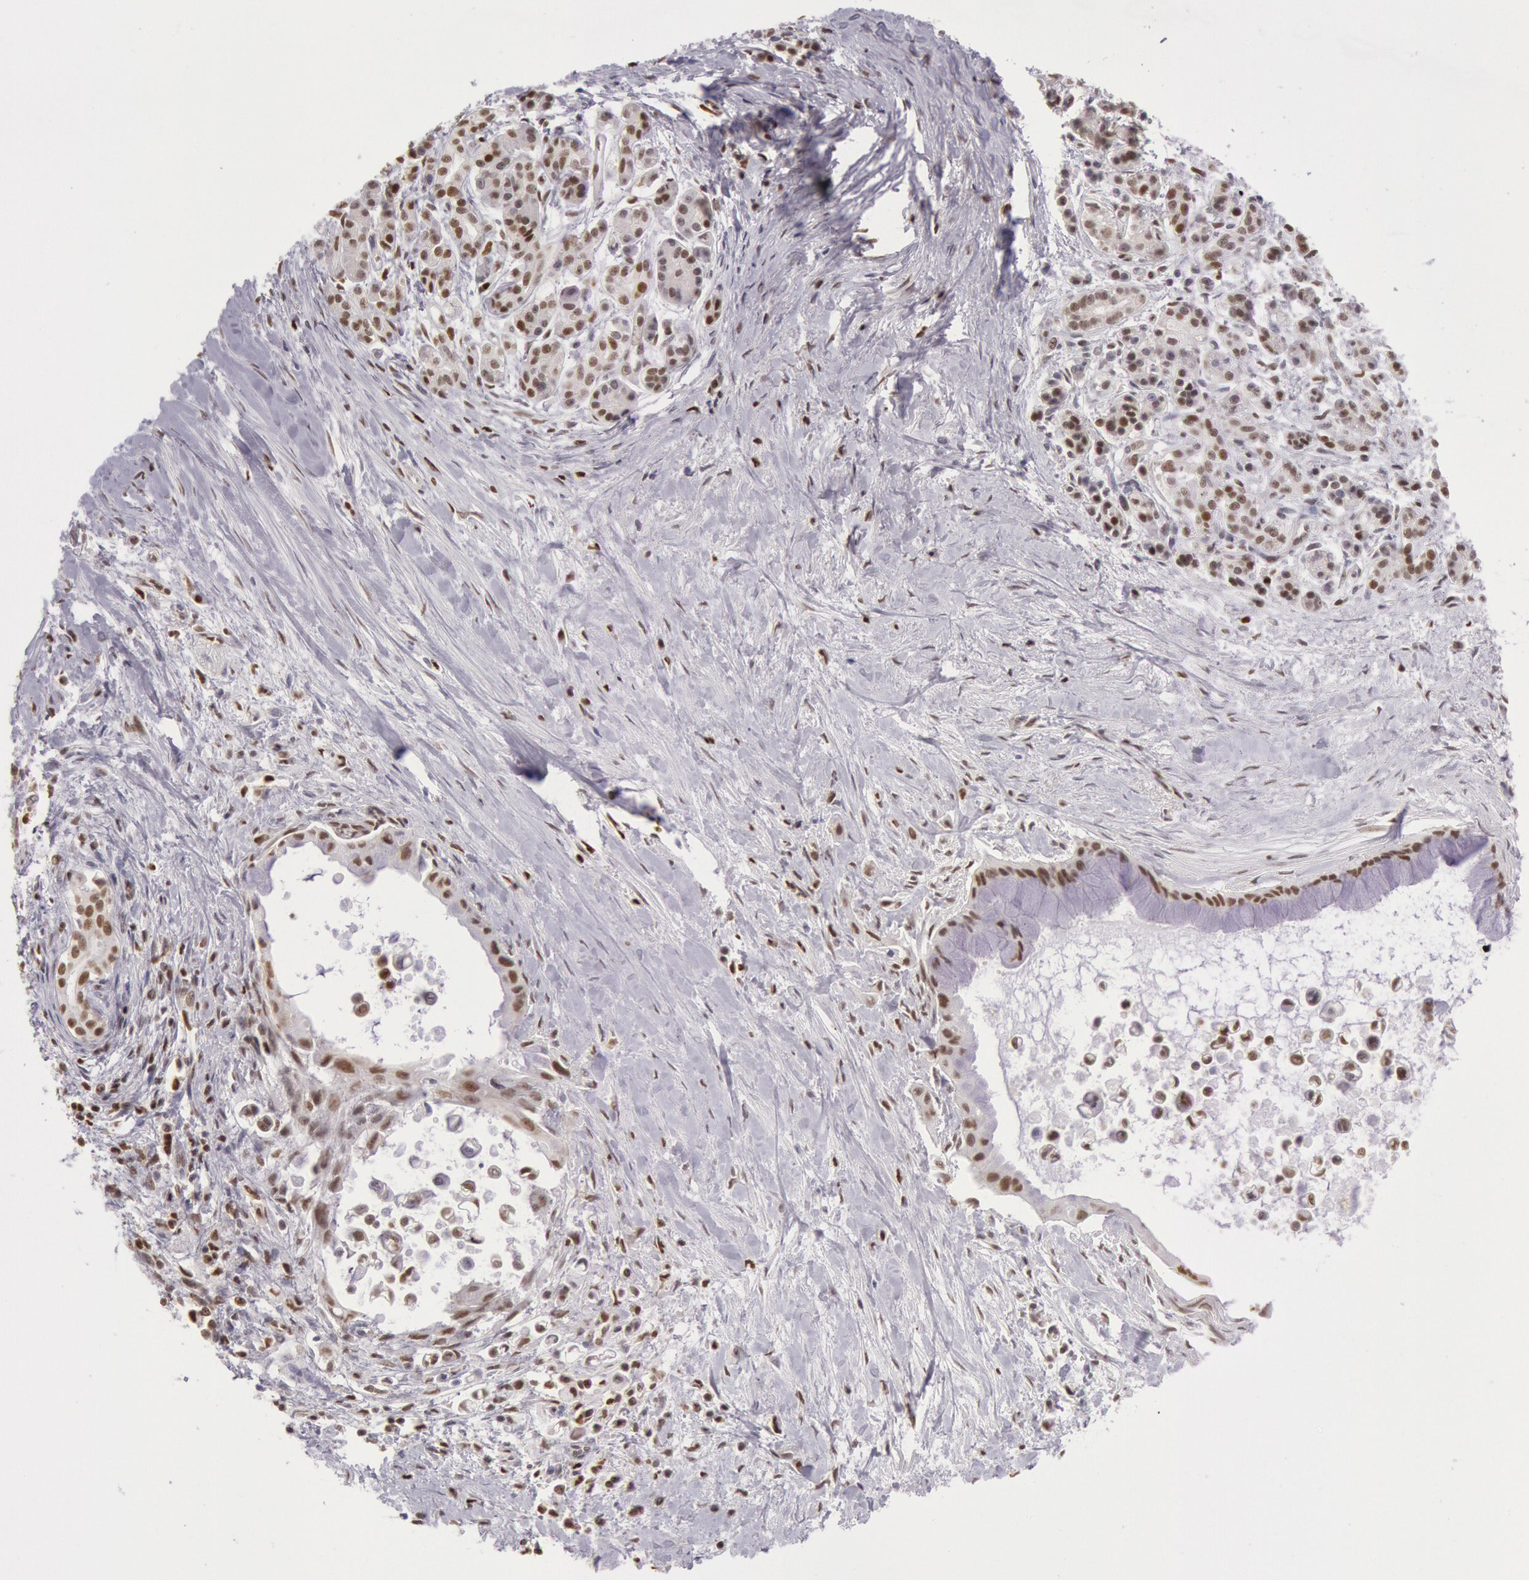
{"staining": {"intensity": "weak", "quantity": "25%-75%", "location": "nuclear"}, "tissue": "pancreatic cancer", "cell_type": "Tumor cells", "image_type": "cancer", "snomed": [{"axis": "morphology", "description": "Adenocarcinoma, NOS"}, {"axis": "topography", "description": "Pancreas"}], "caption": "Tumor cells exhibit weak nuclear expression in approximately 25%-75% of cells in adenocarcinoma (pancreatic). The staining was performed using DAB to visualize the protein expression in brown, while the nuclei were stained in blue with hematoxylin (Magnification: 20x).", "gene": "ESS2", "patient": {"sex": "male", "age": 59}}